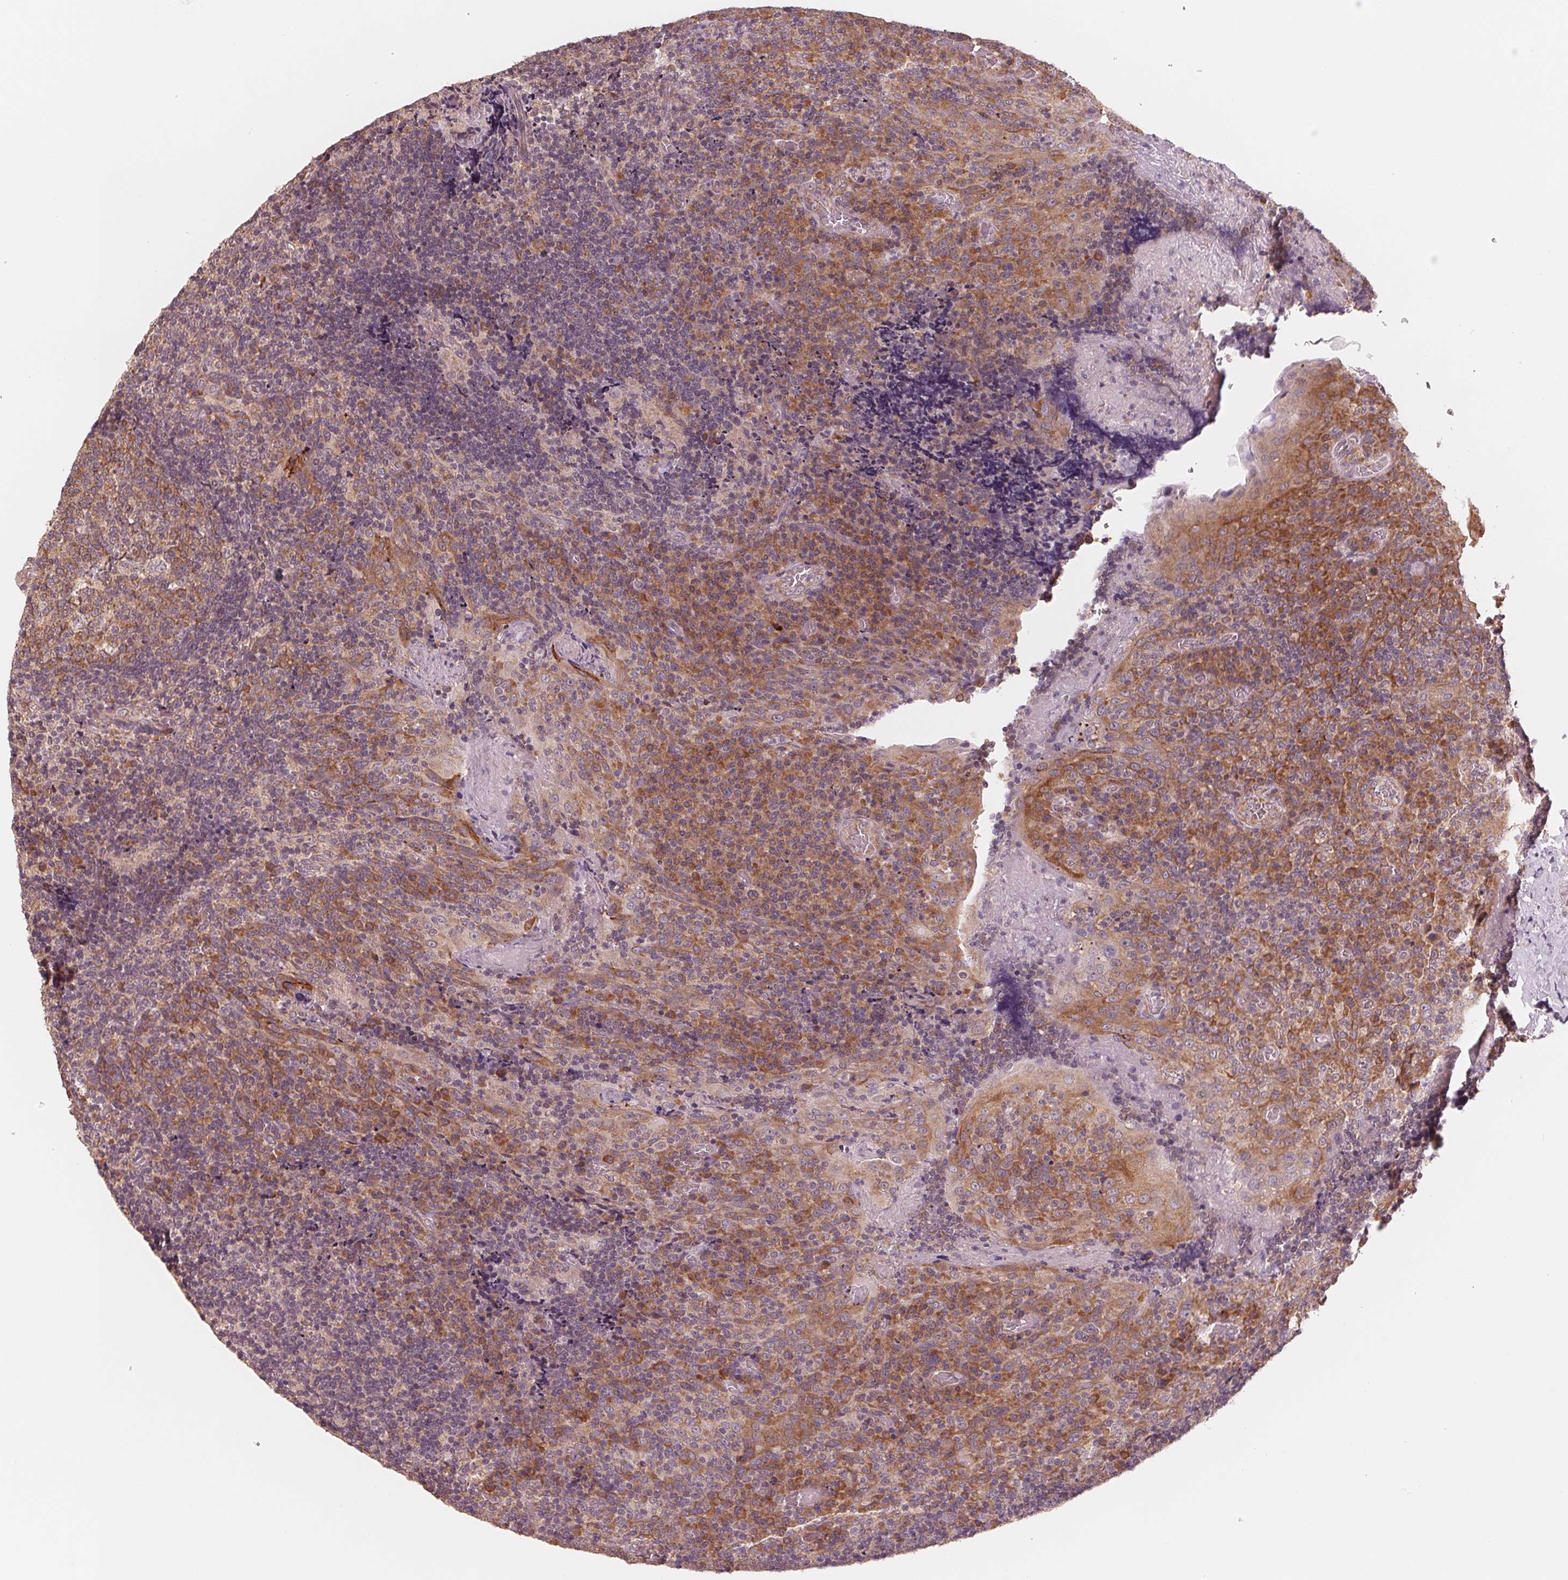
{"staining": {"intensity": "moderate", "quantity": "<25%", "location": "cytoplasmic/membranous"}, "tissue": "tonsil", "cell_type": "Germinal center cells", "image_type": "normal", "snomed": [{"axis": "morphology", "description": "Normal tissue, NOS"}, {"axis": "topography", "description": "Tonsil"}], "caption": "Immunohistochemical staining of normal human tonsil reveals low levels of moderate cytoplasmic/membranous expression in about <25% of germinal center cells.", "gene": "GIGYF2", "patient": {"sex": "male", "age": 17}}